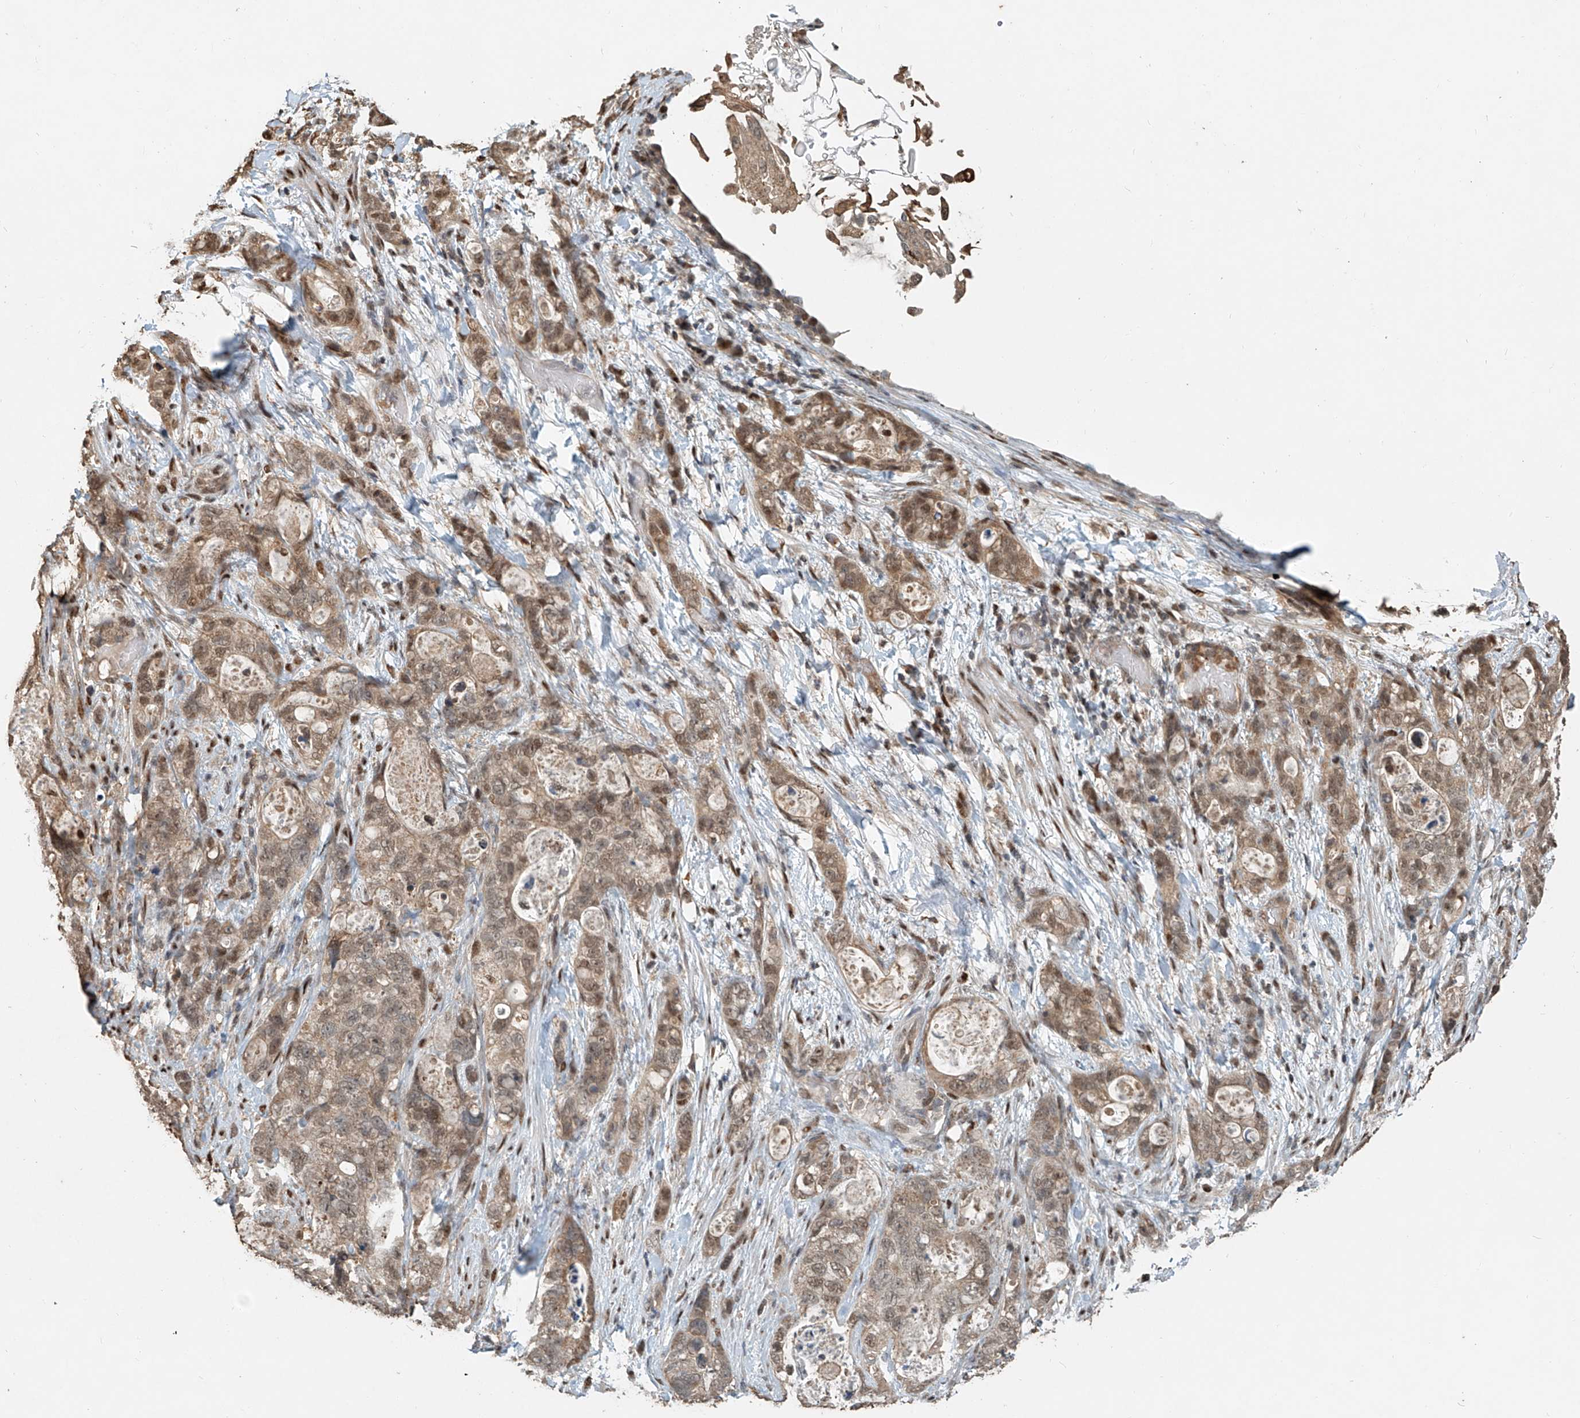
{"staining": {"intensity": "weak", "quantity": ">75%", "location": "cytoplasmic/membranous,nuclear"}, "tissue": "stomach cancer", "cell_type": "Tumor cells", "image_type": "cancer", "snomed": [{"axis": "morphology", "description": "Normal tissue, NOS"}, {"axis": "morphology", "description": "Adenocarcinoma, NOS"}, {"axis": "topography", "description": "Stomach"}], "caption": "There is low levels of weak cytoplasmic/membranous and nuclear staining in tumor cells of stomach cancer, as demonstrated by immunohistochemical staining (brown color).", "gene": "RMND1", "patient": {"sex": "female", "age": 89}}